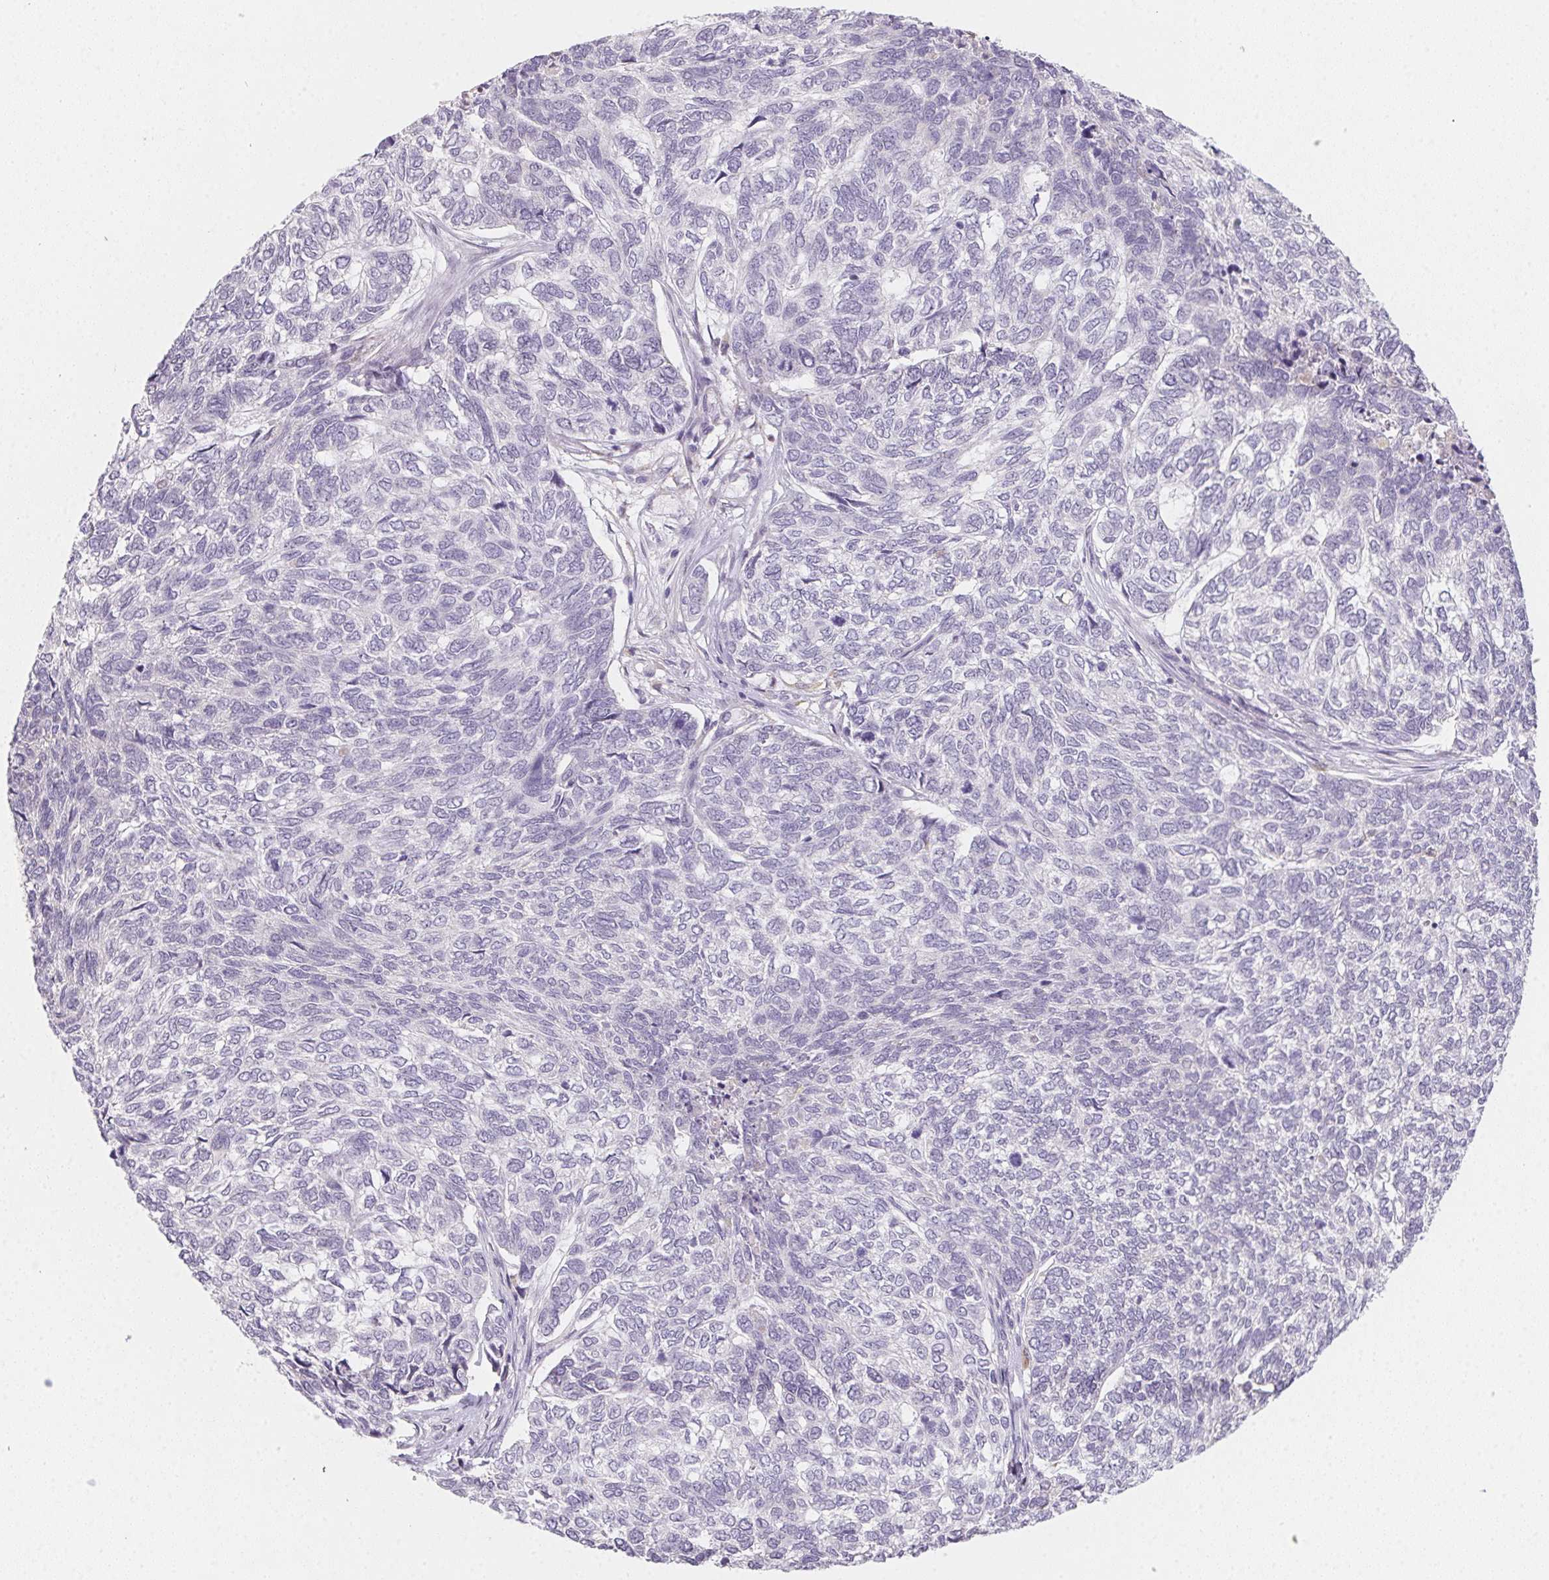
{"staining": {"intensity": "negative", "quantity": "none", "location": "none"}, "tissue": "skin cancer", "cell_type": "Tumor cells", "image_type": "cancer", "snomed": [{"axis": "morphology", "description": "Basal cell carcinoma"}, {"axis": "topography", "description": "Skin"}], "caption": "The photomicrograph exhibits no significant staining in tumor cells of skin basal cell carcinoma. (Immunohistochemistry (ihc), brightfield microscopy, high magnification).", "gene": "SLC6A18", "patient": {"sex": "female", "age": 65}}